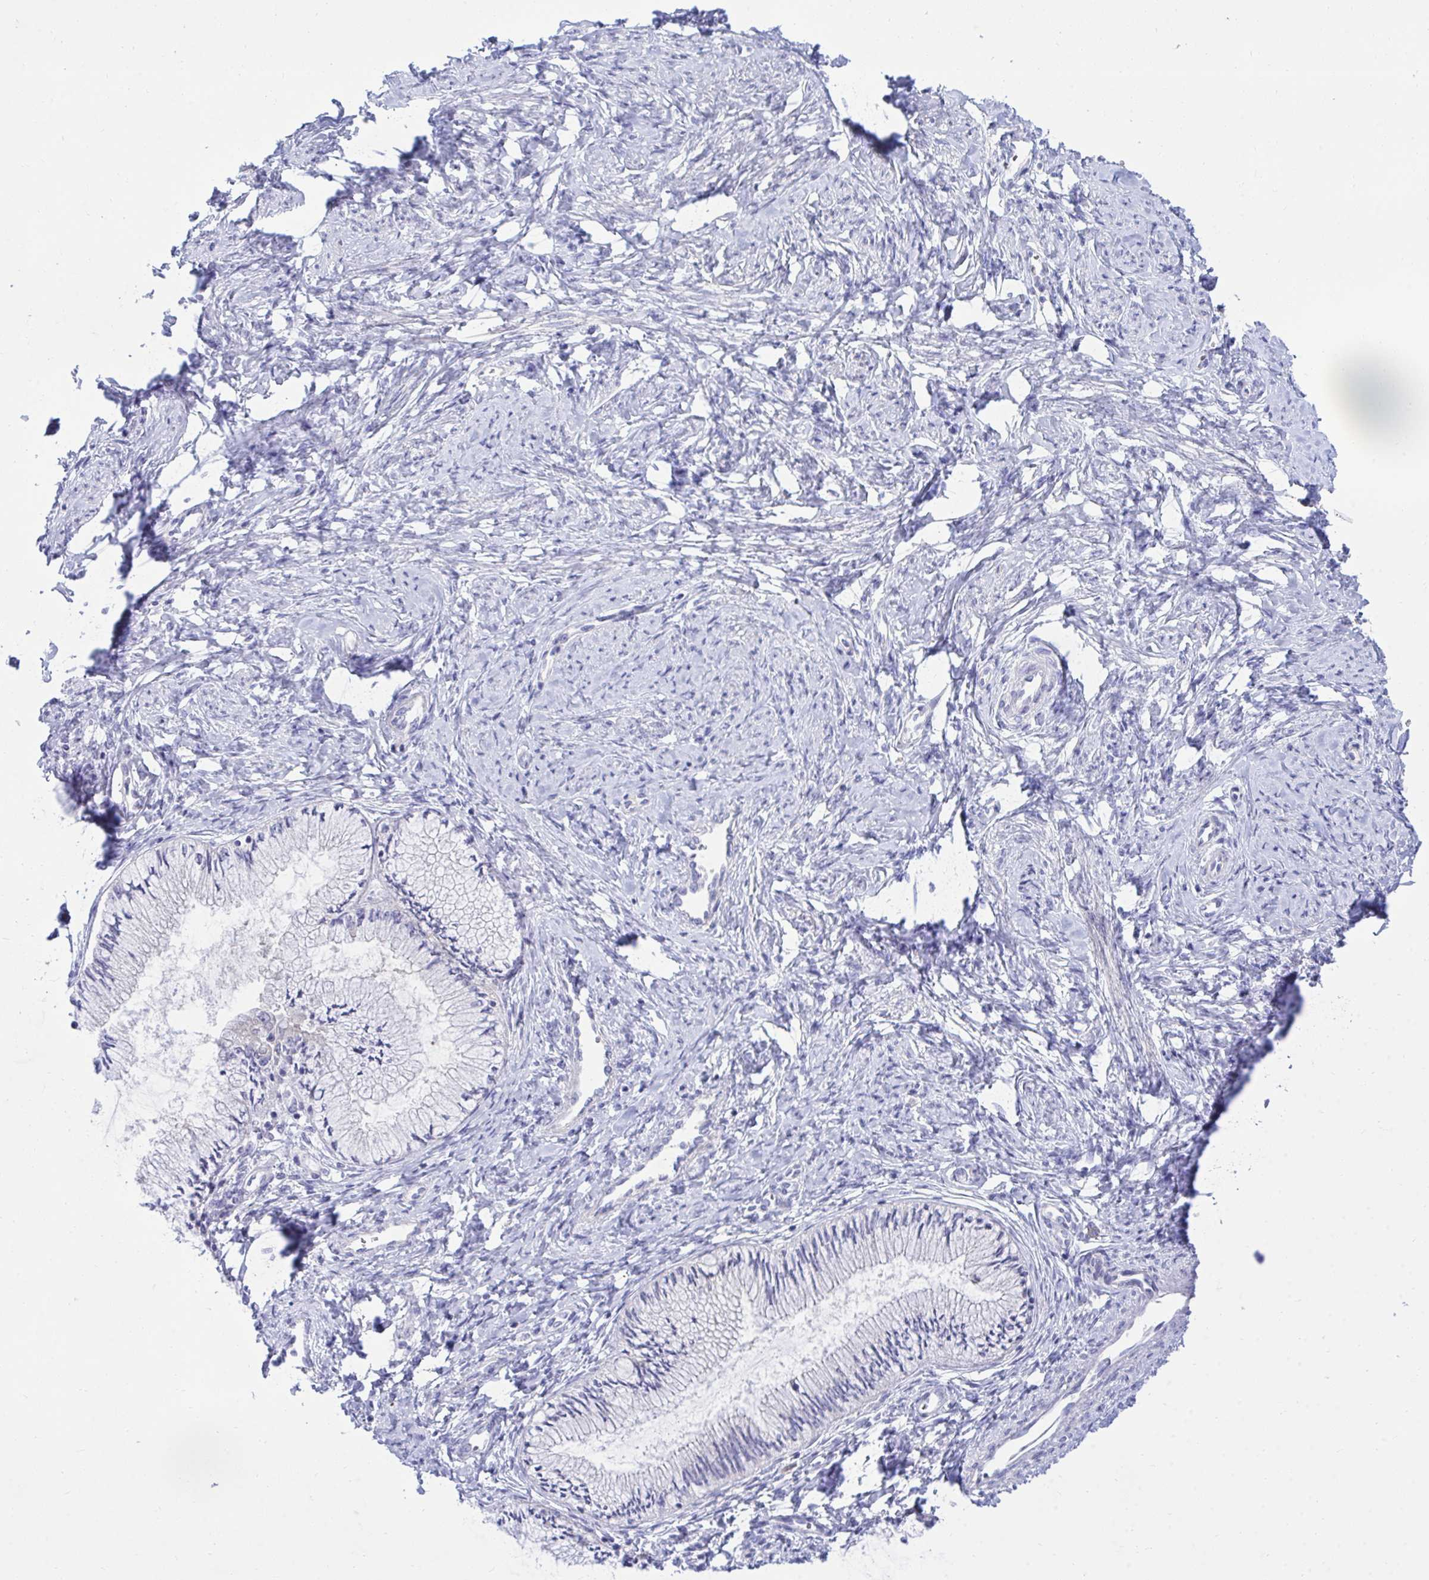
{"staining": {"intensity": "negative", "quantity": "none", "location": "none"}, "tissue": "cervix", "cell_type": "Glandular cells", "image_type": "normal", "snomed": [{"axis": "morphology", "description": "Normal tissue, NOS"}, {"axis": "topography", "description": "Cervix"}], "caption": "Glandular cells are negative for protein expression in unremarkable human cervix. The staining was performed using DAB (3,3'-diaminobenzidine) to visualize the protein expression in brown, while the nuclei were stained in blue with hematoxylin (Magnification: 20x).", "gene": "MED9", "patient": {"sex": "female", "age": 24}}